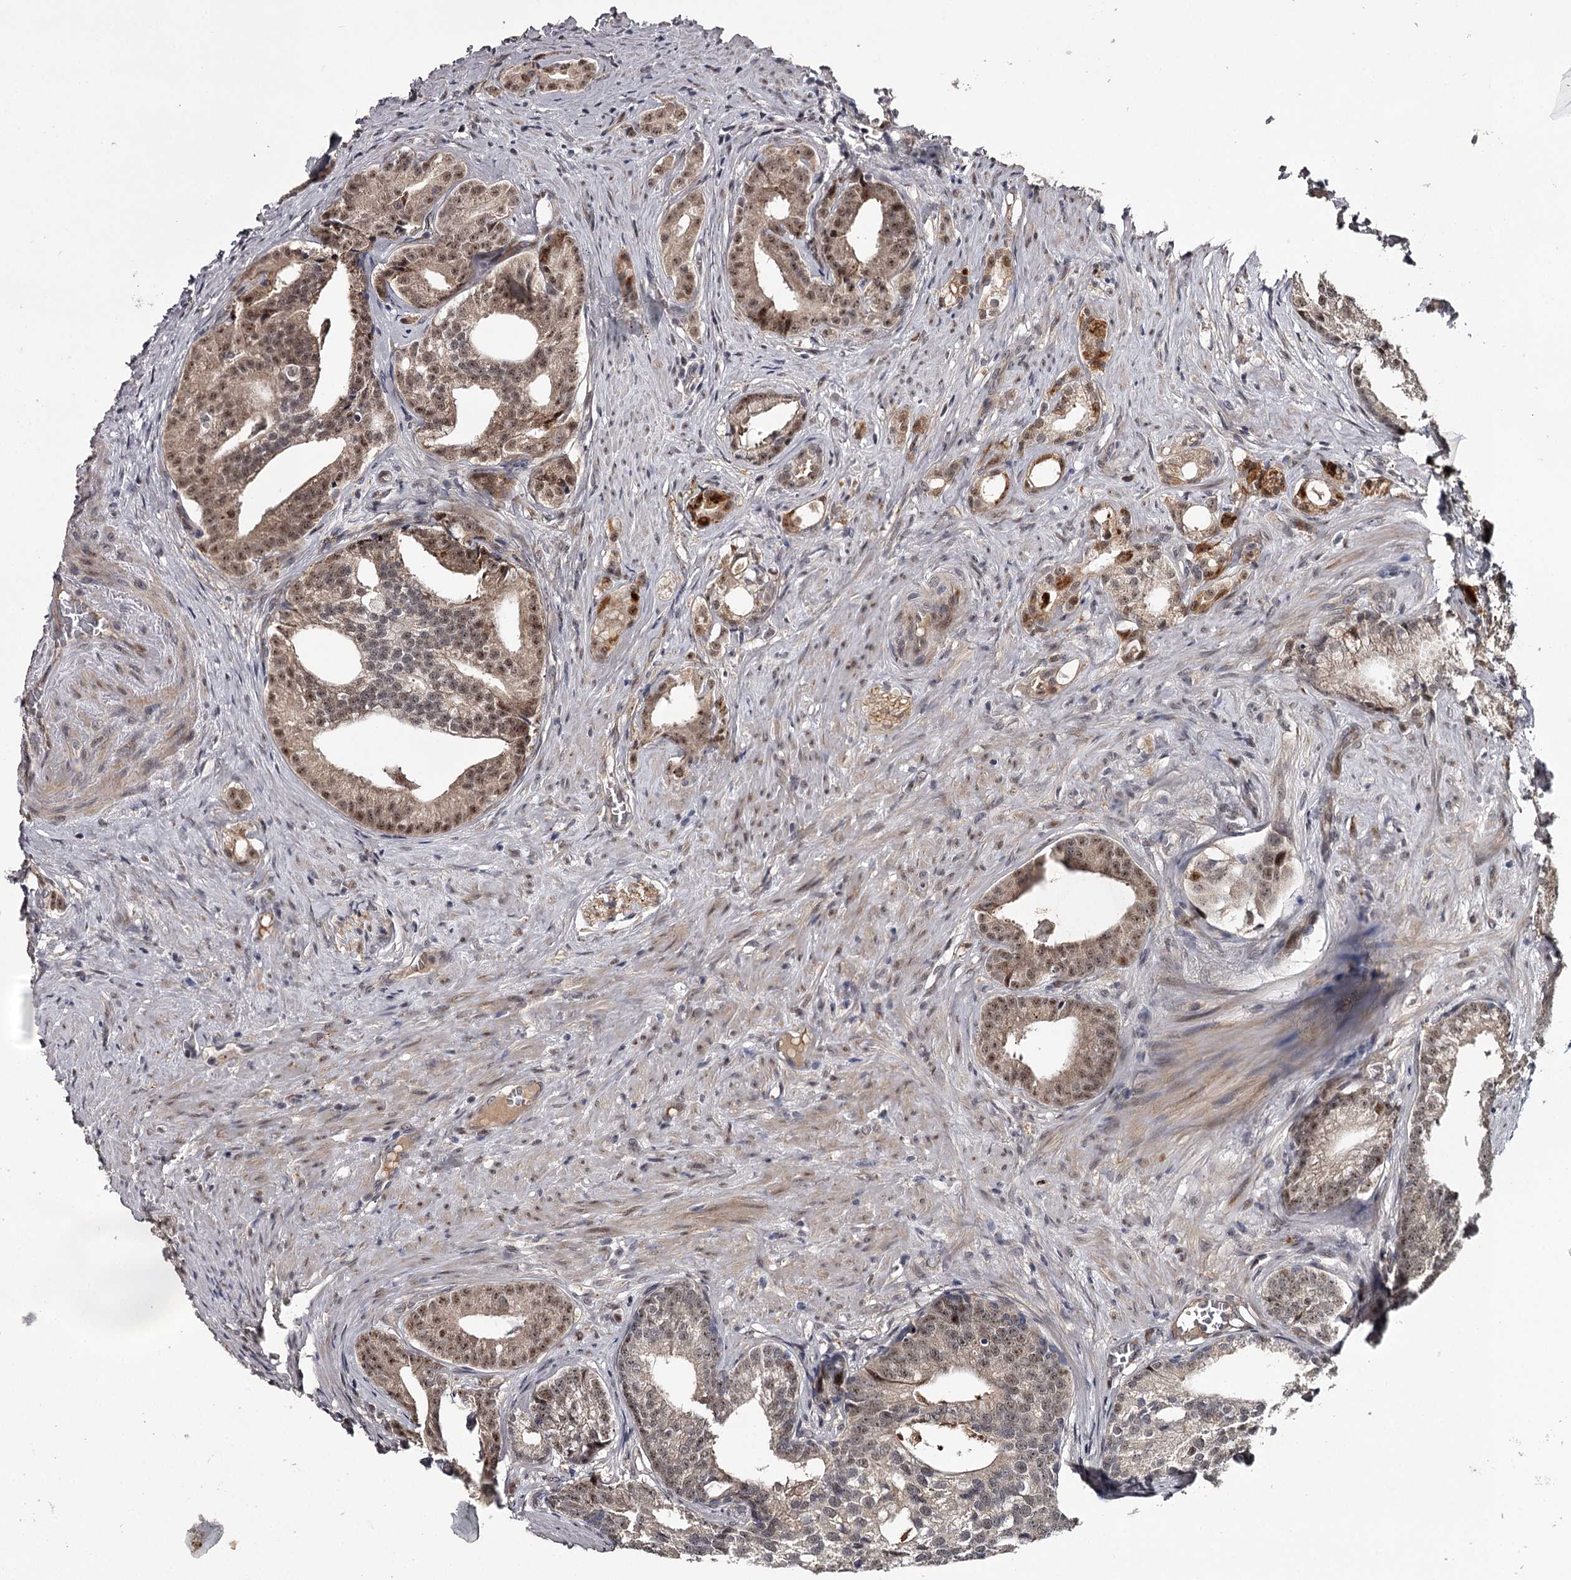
{"staining": {"intensity": "weak", "quantity": ">75%", "location": "cytoplasmic/membranous,nuclear"}, "tissue": "prostate cancer", "cell_type": "Tumor cells", "image_type": "cancer", "snomed": [{"axis": "morphology", "description": "Adenocarcinoma, Low grade"}, {"axis": "topography", "description": "Prostate"}], "caption": "Protein expression analysis of human prostate cancer (low-grade adenocarcinoma) reveals weak cytoplasmic/membranous and nuclear positivity in about >75% of tumor cells.", "gene": "RNF44", "patient": {"sex": "male", "age": 71}}